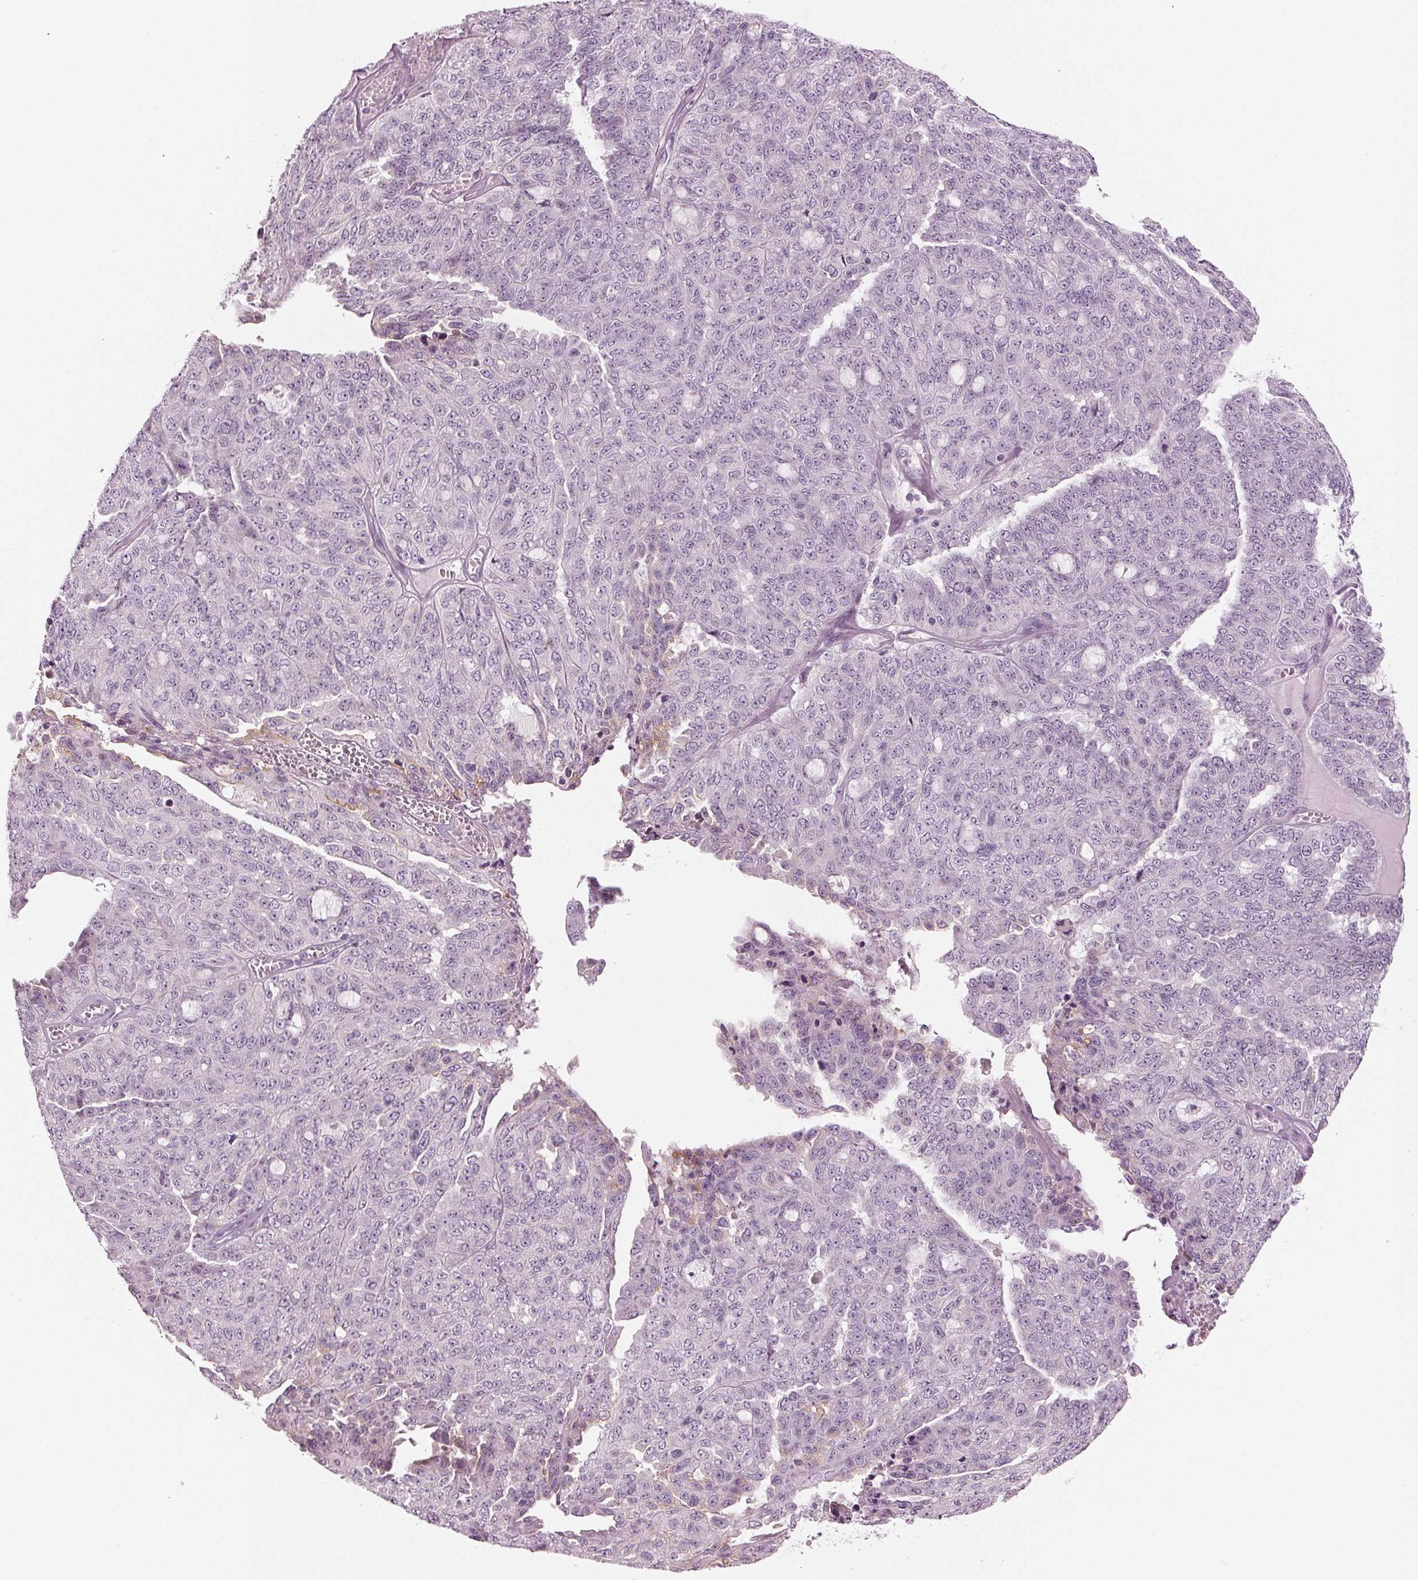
{"staining": {"intensity": "negative", "quantity": "none", "location": "none"}, "tissue": "ovarian cancer", "cell_type": "Tumor cells", "image_type": "cancer", "snomed": [{"axis": "morphology", "description": "Cystadenocarcinoma, serous, NOS"}, {"axis": "topography", "description": "Ovary"}], "caption": "High magnification brightfield microscopy of ovarian cancer (serous cystadenocarcinoma) stained with DAB (brown) and counterstained with hematoxylin (blue): tumor cells show no significant expression. (Immunohistochemistry (ihc), brightfield microscopy, high magnification).", "gene": "PRAP1", "patient": {"sex": "female", "age": 71}}